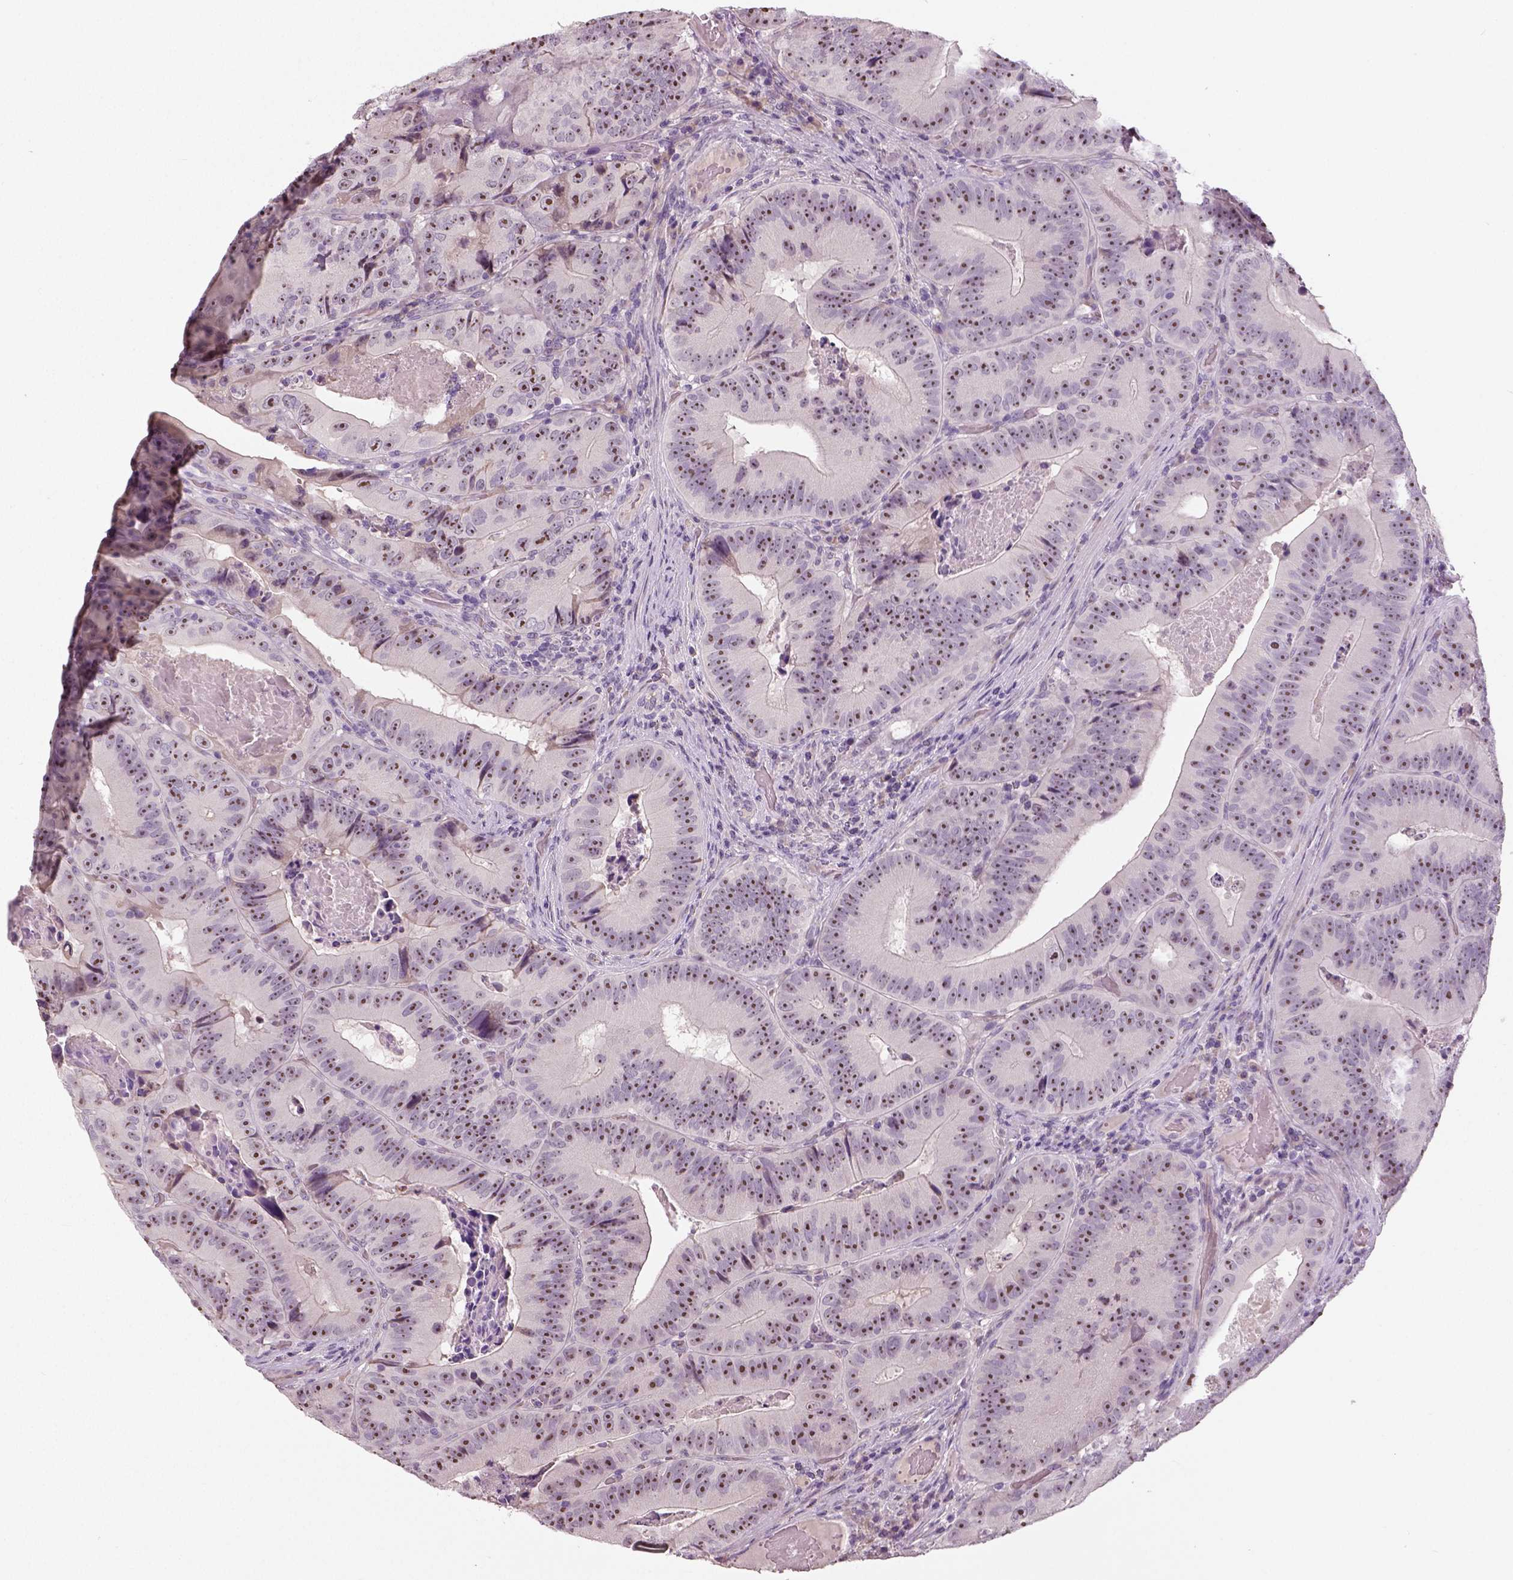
{"staining": {"intensity": "negative", "quantity": "none", "location": "none"}, "tissue": "colorectal cancer", "cell_type": "Tumor cells", "image_type": "cancer", "snomed": [{"axis": "morphology", "description": "Adenocarcinoma, NOS"}, {"axis": "topography", "description": "Colon"}], "caption": "An image of colorectal cancer stained for a protein displays no brown staining in tumor cells.", "gene": "NECAB1", "patient": {"sex": "female", "age": 86}}